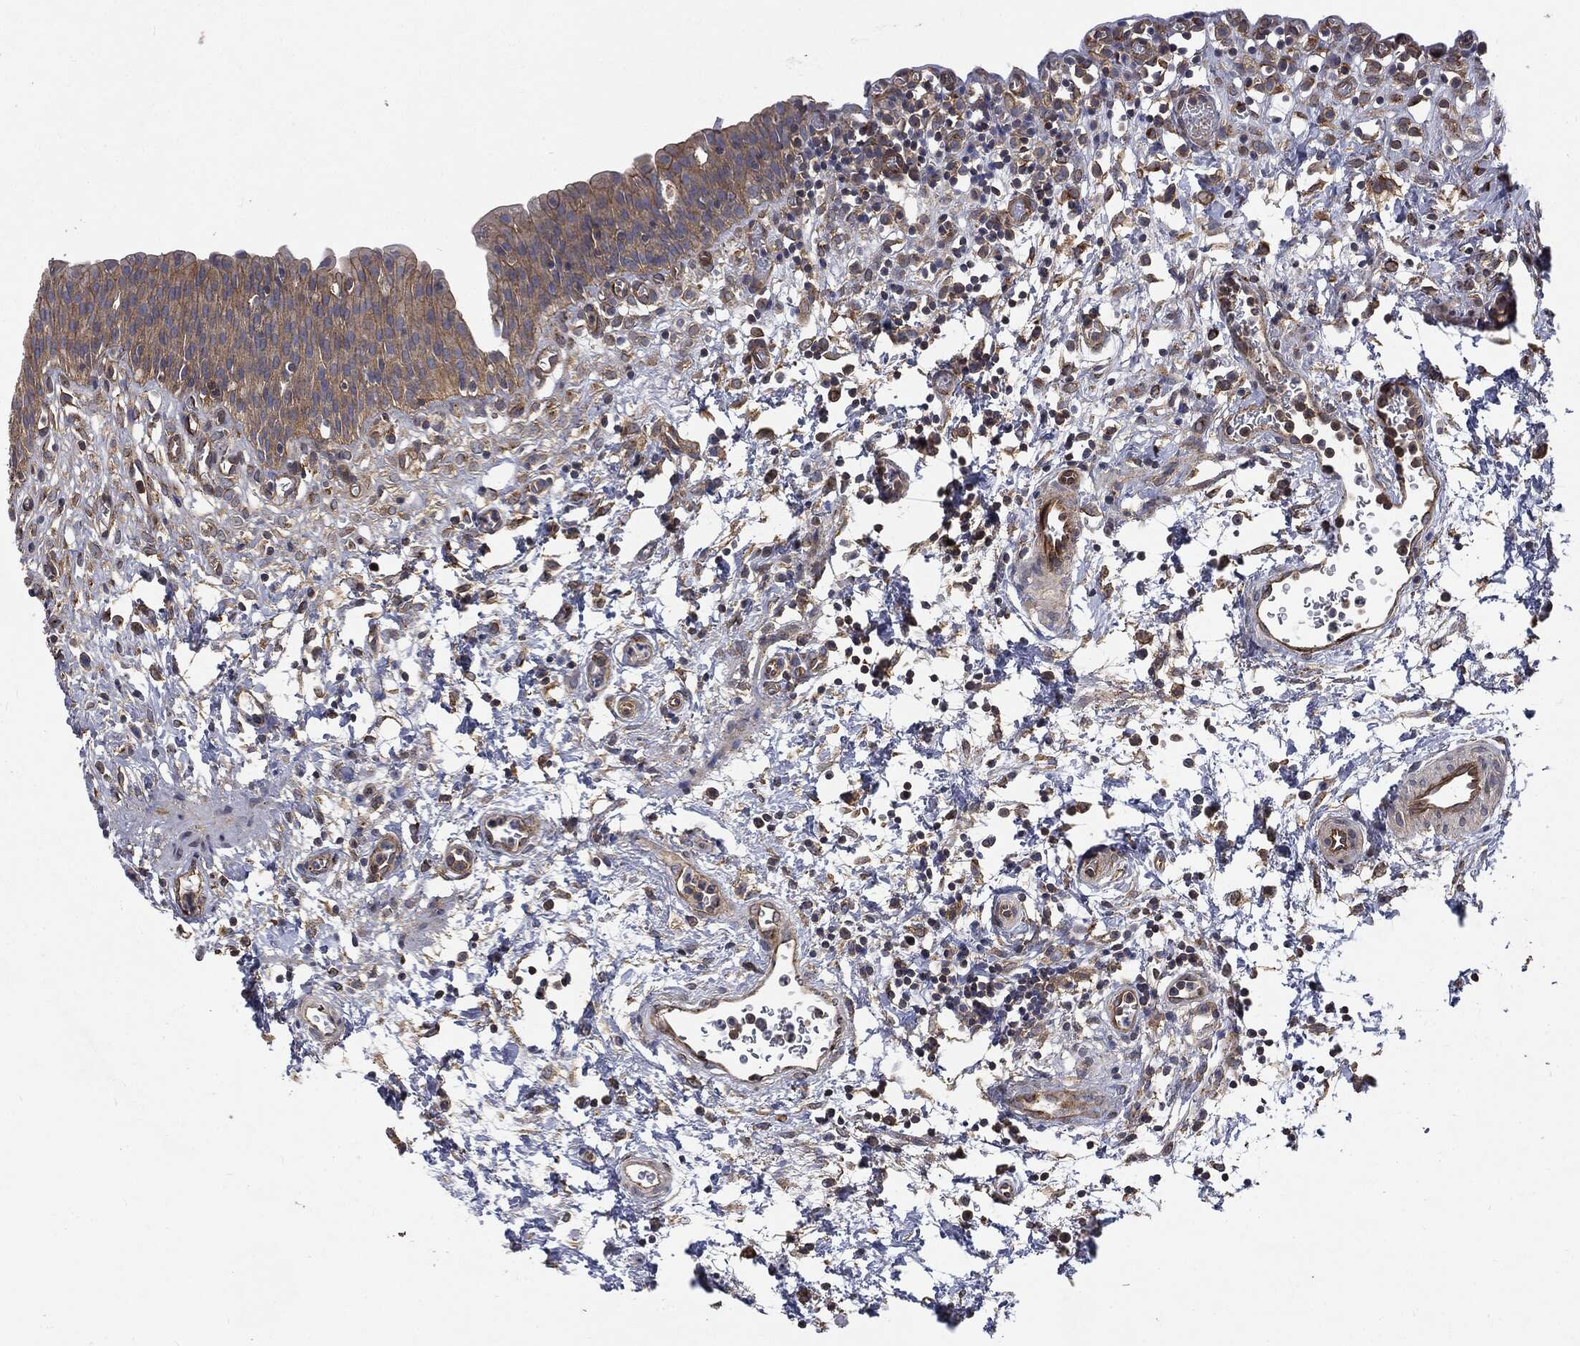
{"staining": {"intensity": "weak", "quantity": "25%-75%", "location": "cytoplasmic/membranous"}, "tissue": "urinary bladder", "cell_type": "Urothelial cells", "image_type": "normal", "snomed": [{"axis": "morphology", "description": "Normal tissue, NOS"}, {"axis": "topography", "description": "Urinary bladder"}], "caption": "A photomicrograph of urinary bladder stained for a protein demonstrates weak cytoplasmic/membranous brown staining in urothelial cells. Using DAB (brown) and hematoxylin (blue) stains, captured at high magnification using brightfield microscopy.", "gene": "EPS15L1", "patient": {"sex": "male", "age": 37}}